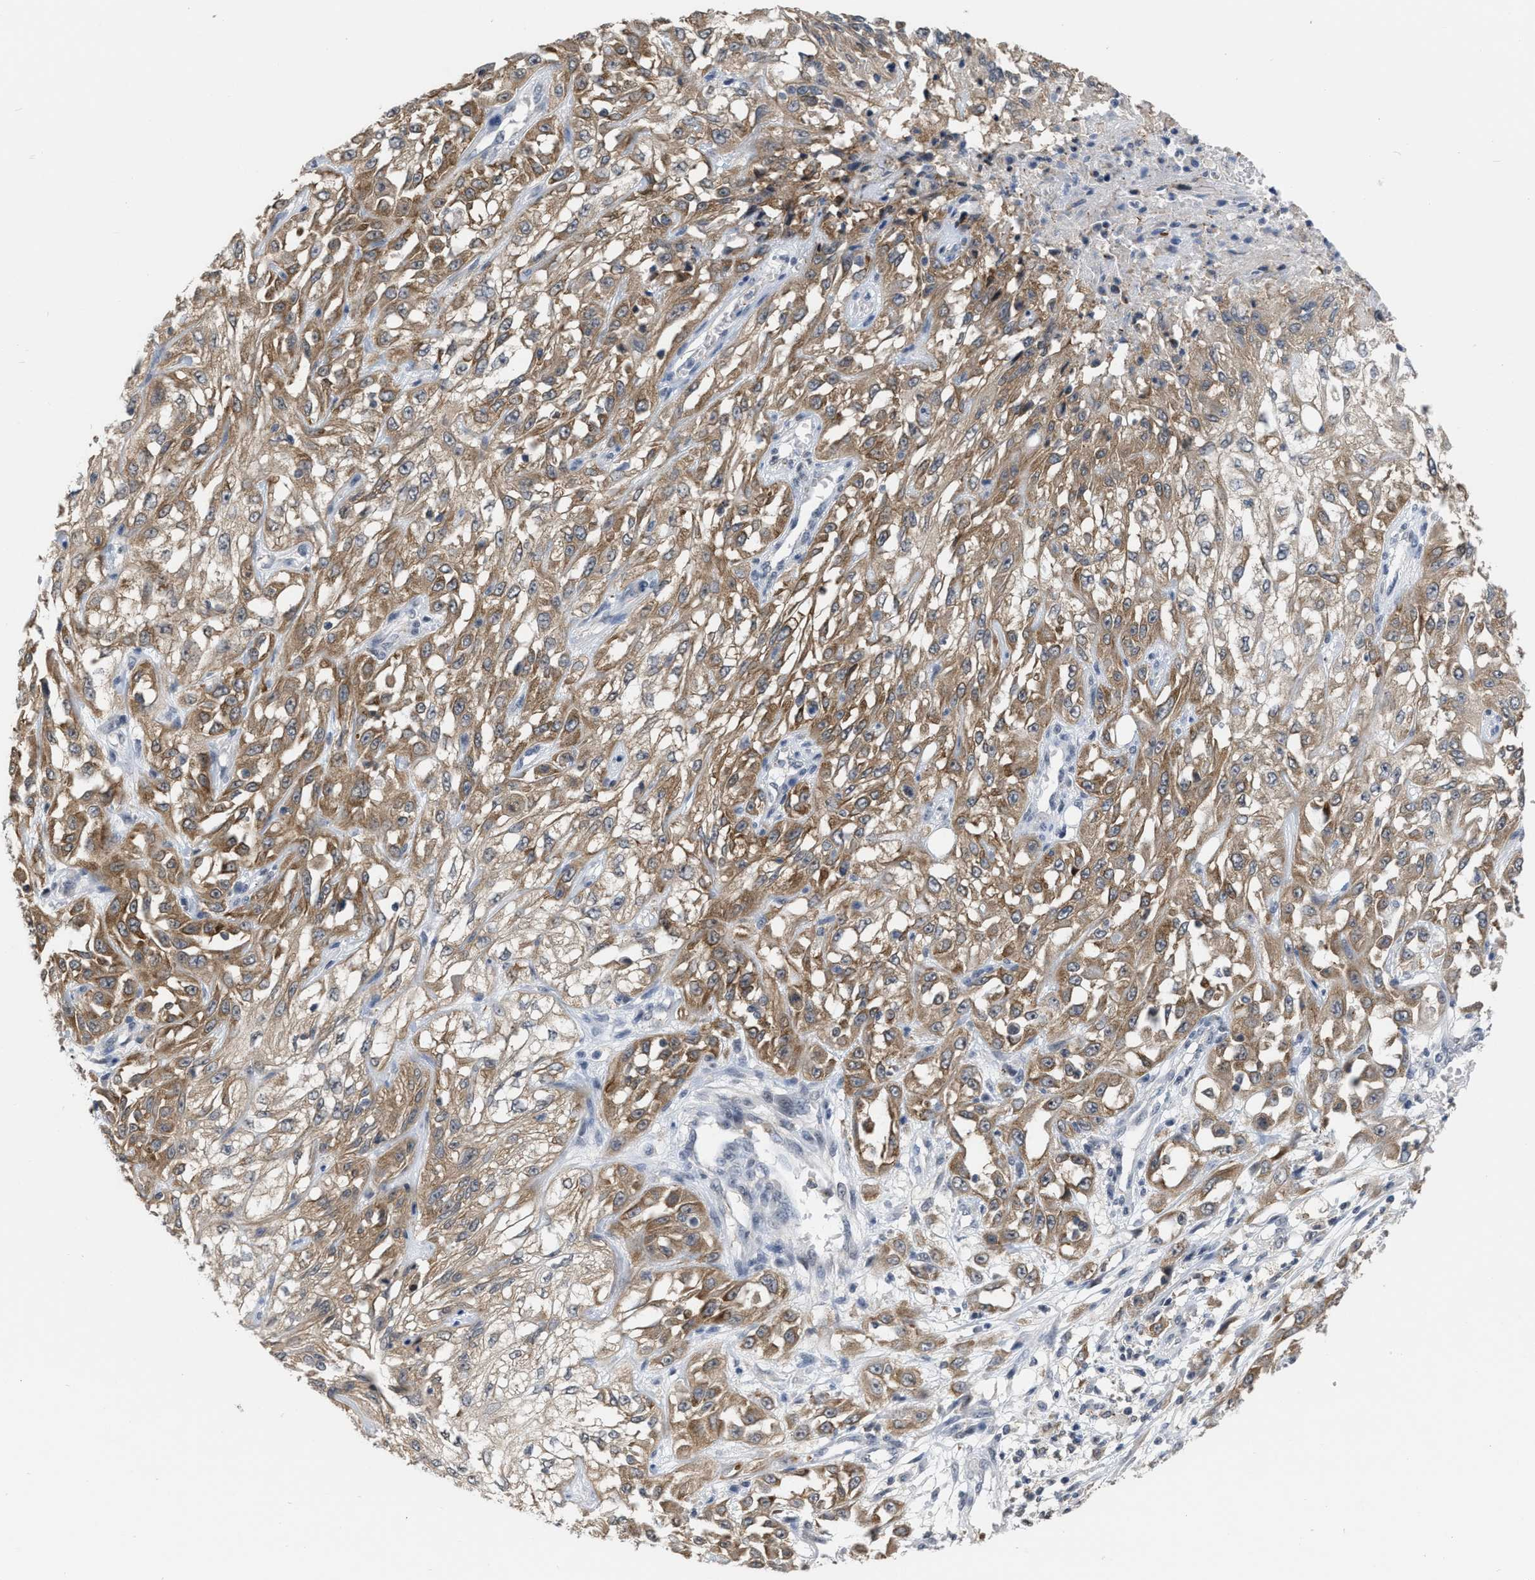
{"staining": {"intensity": "moderate", "quantity": ">75%", "location": "cytoplasmic/membranous"}, "tissue": "skin cancer", "cell_type": "Tumor cells", "image_type": "cancer", "snomed": [{"axis": "morphology", "description": "Squamous cell carcinoma, NOS"}, {"axis": "morphology", "description": "Squamous cell carcinoma, metastatic, NOS"}, {"axis": "topography", "description": "Skin"}, {"axis": "topography", "description": "Lymph node"}], "caption": "Skin squamous cell carcinoma tissue exhibits moderate cytoplasmic/membranous expression in about >75% of tumor cells, visualized by immunohistochemistry.", "gene": "BAIAP2L1", "patient": {"sex": "male", "age": 75}}